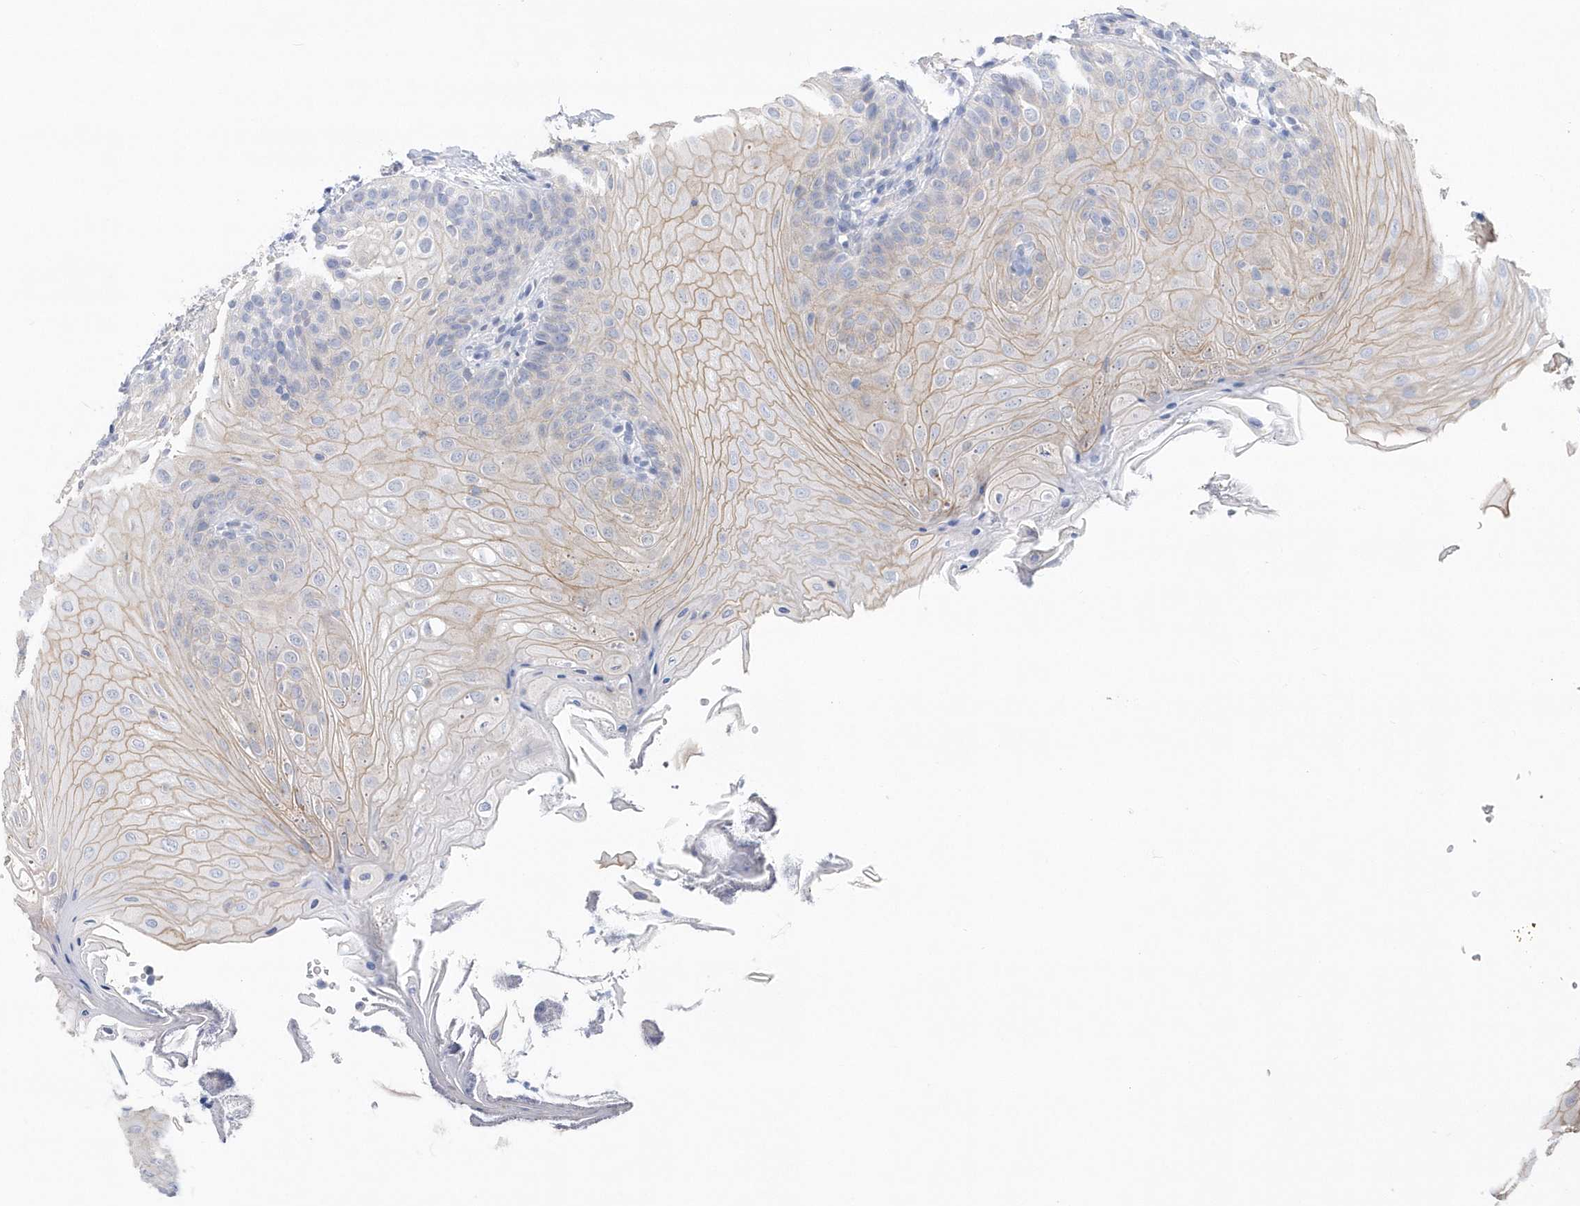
{"staining": {"intensity": "moderate", "quantity": "<25%", "location": "cytoplasmic/membranous"}, "tissue": "oral mucosa", "cell_type": "Squamous epithelial cells", "image_type": "normal", "snomed": [{"axis": "morphology", "description": "Normal tissue, NOS"}, {"axis": "topography", "description": "Oral tissue"}], "caption": "Immunohistochemistry (IHC) (DAB (3,3'-diaminobenzidine)) staining of unremarkable oral mucosa reveals moderate cytoplasmic/membranous protein staining in approximately <25% of squamous epithelial cells. (Brightfield microscopy of DAB IHC at high magnification).", "gene": "RPEL1", "patient": {"sex": "female", "age": 68}}